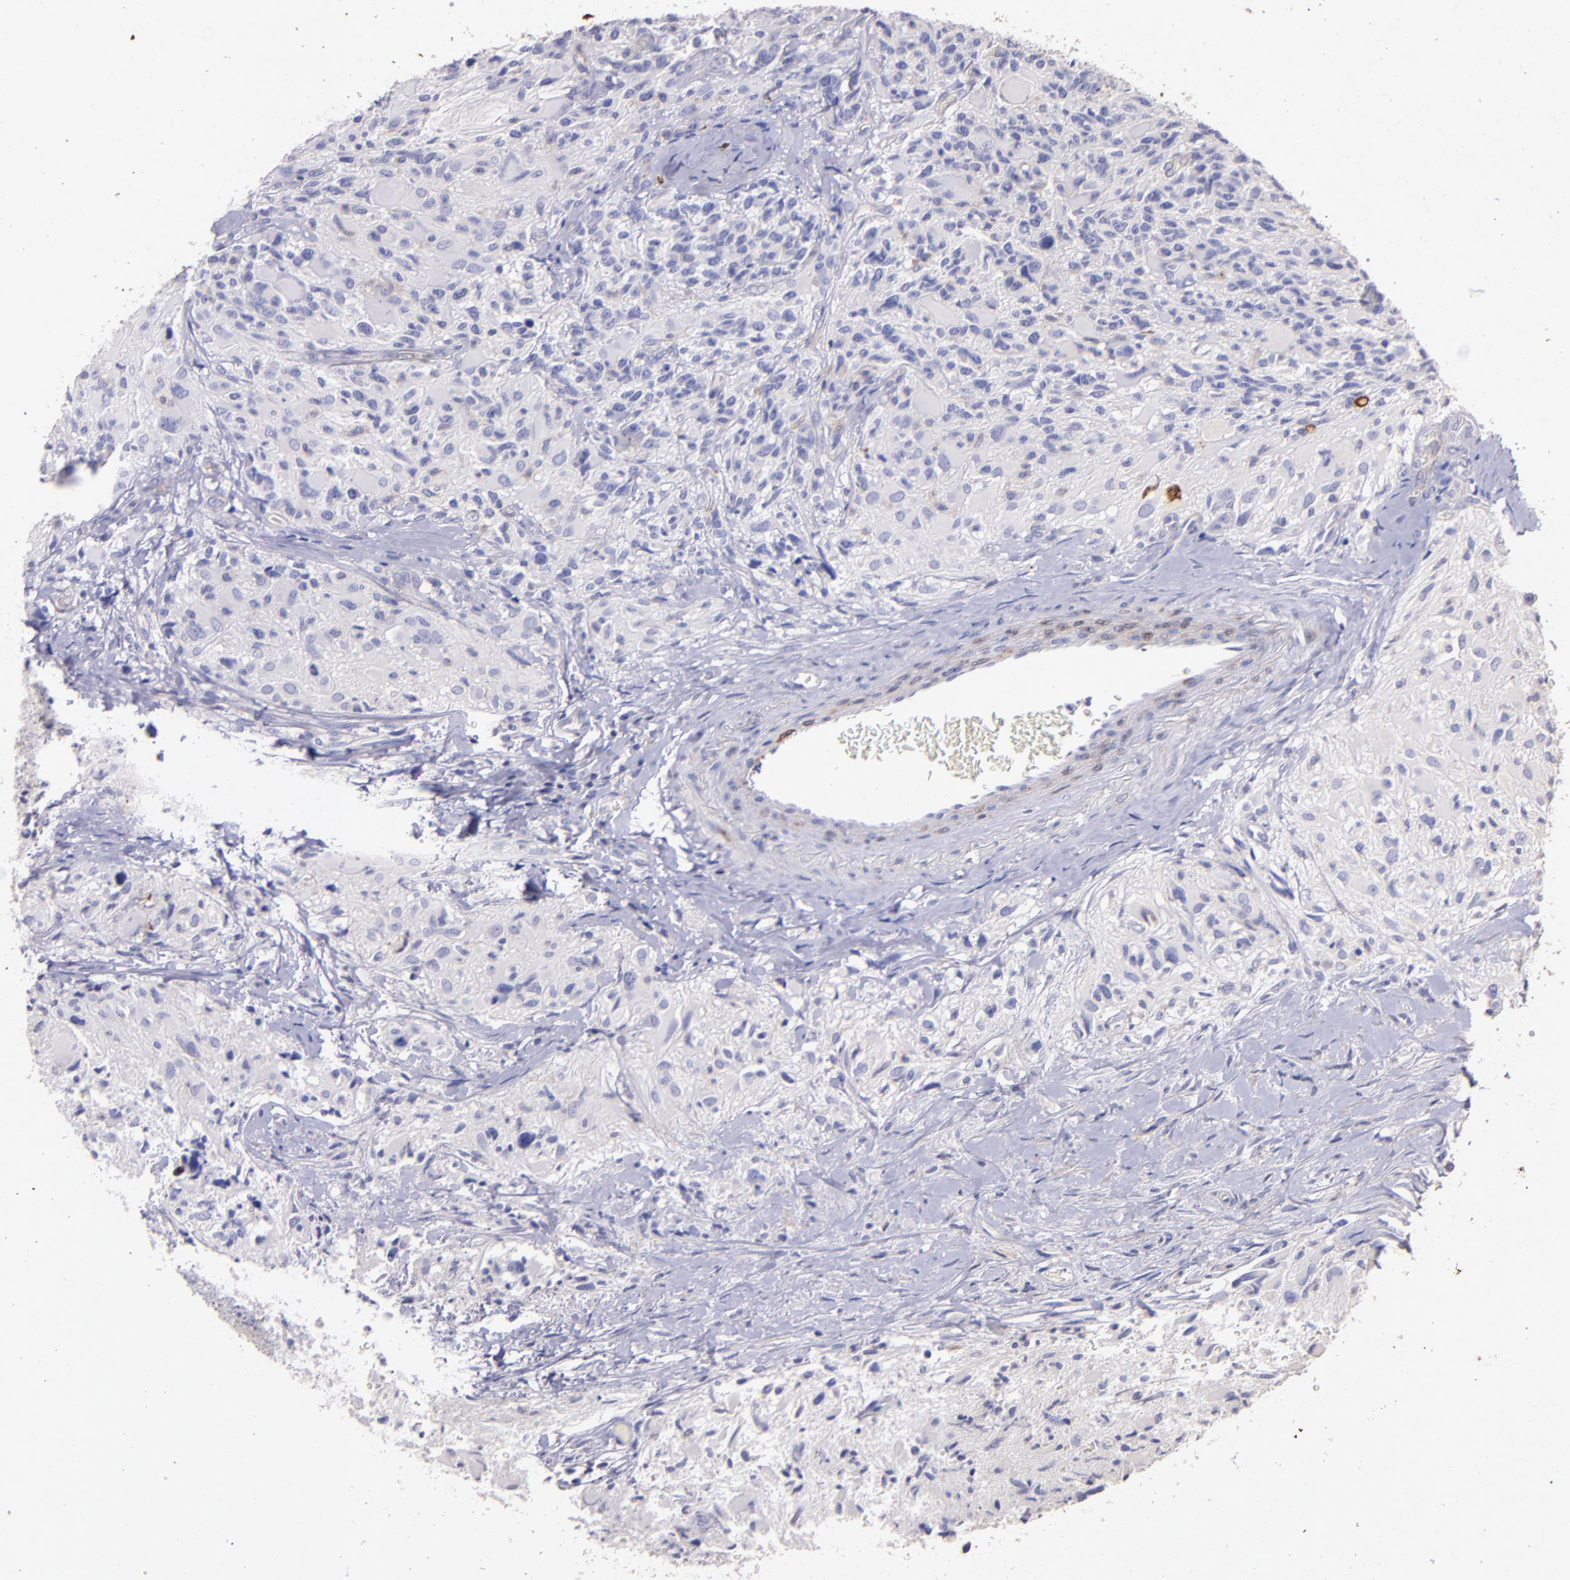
{"staining": {"intensity": "negative", "quantity": "none", "location": "none"}, "tissue": "glioma", "cell_type": "Tumor cells", "image_type": "cancer", "snomed": [{"axis": "morphology", "description": "Glioma, malignant, High grade"}, {"axis": "topography", "description": "Brain"}], "caption": "An IHC histopathology image of high-grade glioma (malignant) is shown. There is no staining in tumor cells of high-grade glioma (malignant). The staining was performed using DAB to visualize the protein expression in brown, while the nuclei were stained in blue with hematoxylin (Magnification: 20x).", "gene": "RET", "patient": {"sex": "male", "age": 69}}